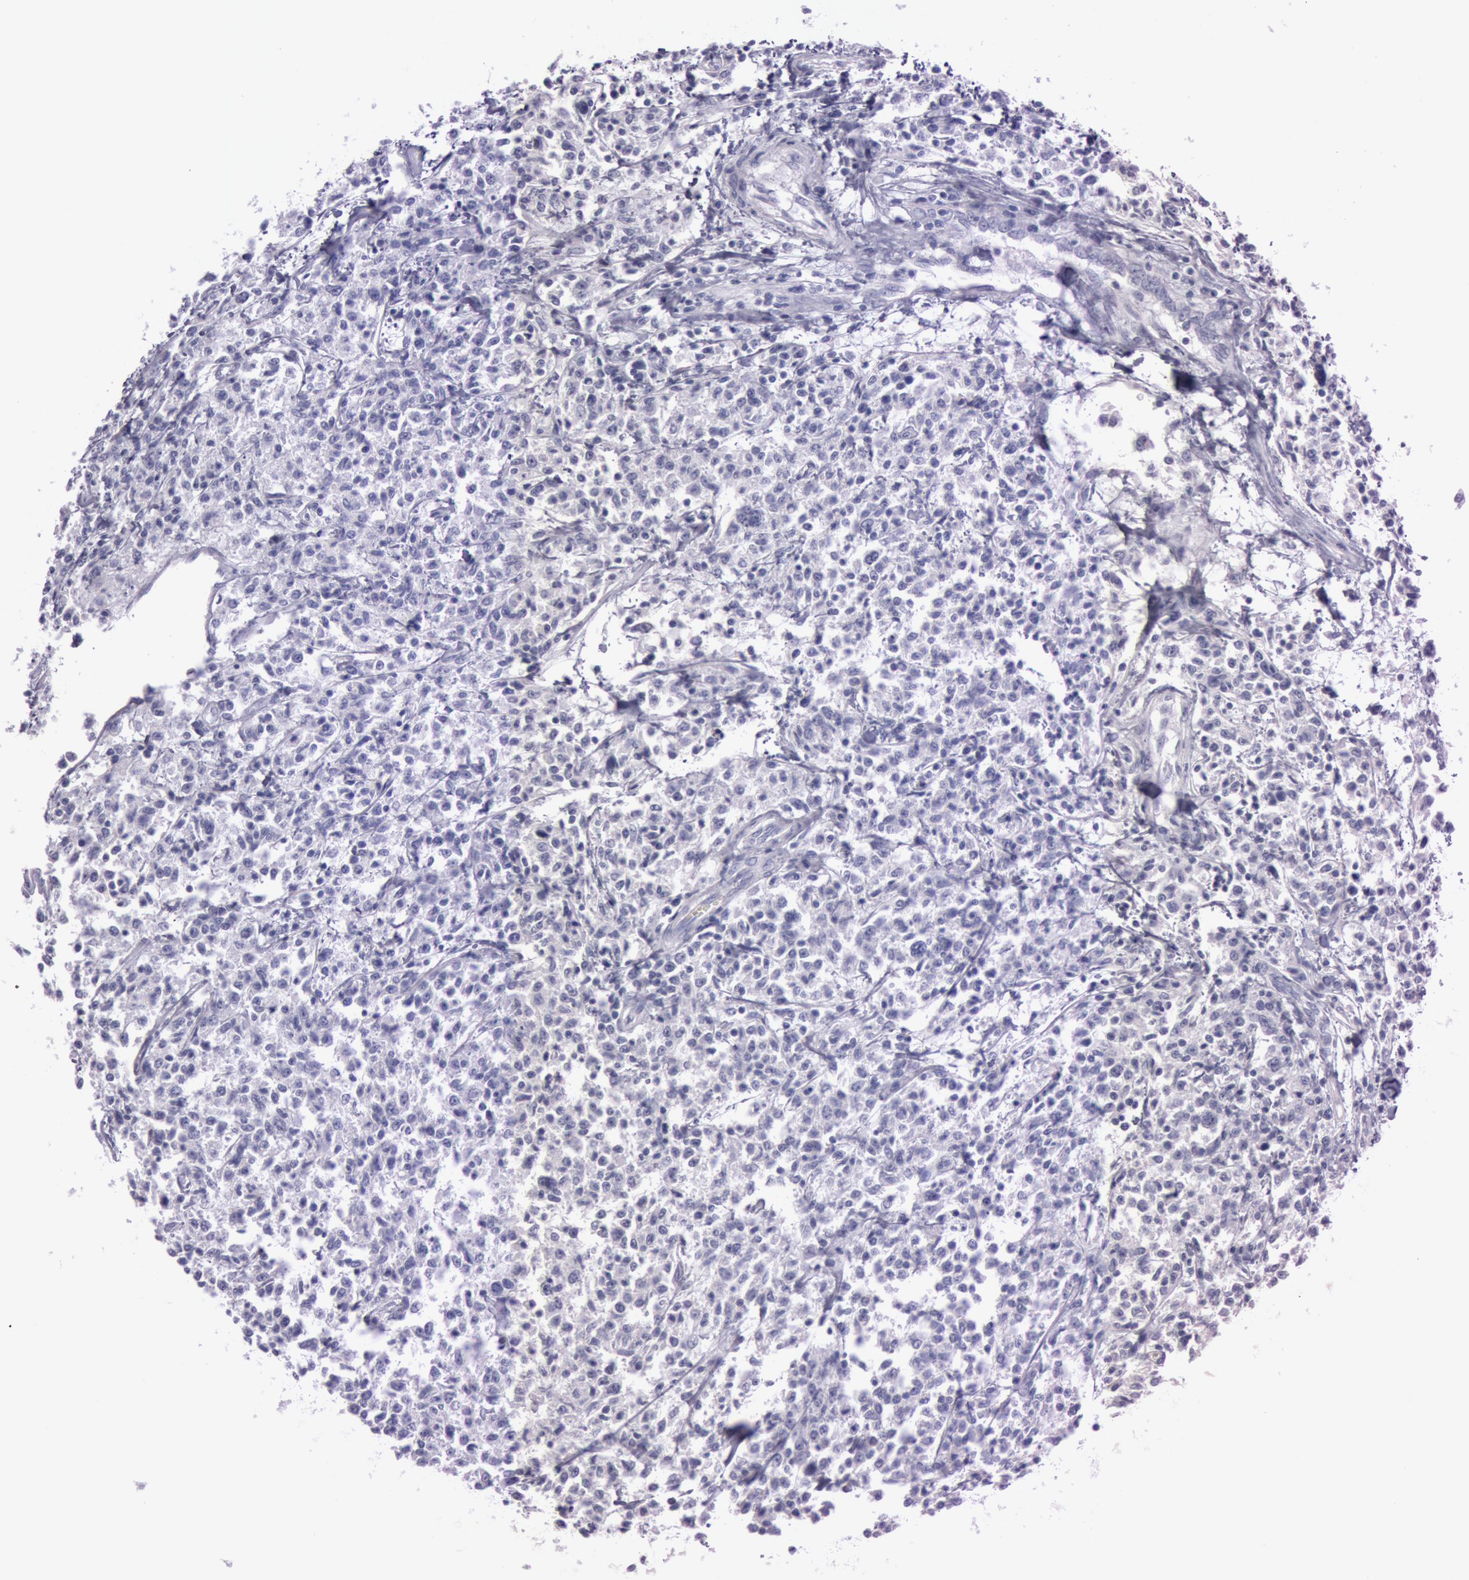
{"staining": {"intensity": "negative", "quantity": "none", "location": "none"}, "tissue": "lymphoma", "cell_type": "Tumor cells", "image_type": "cancer", "snomed": [{"axis": "morphology", "description": "Malignant lymphoma, non-Hodgkin's type, Low grade"}, {"axis": "topography", "description": "Small intestine"}], "caption": "Tumor cells are negative for protein expression in human lymphoma.", "gene": "S100A7", "patient": {"sex": "female", "age": 59}}